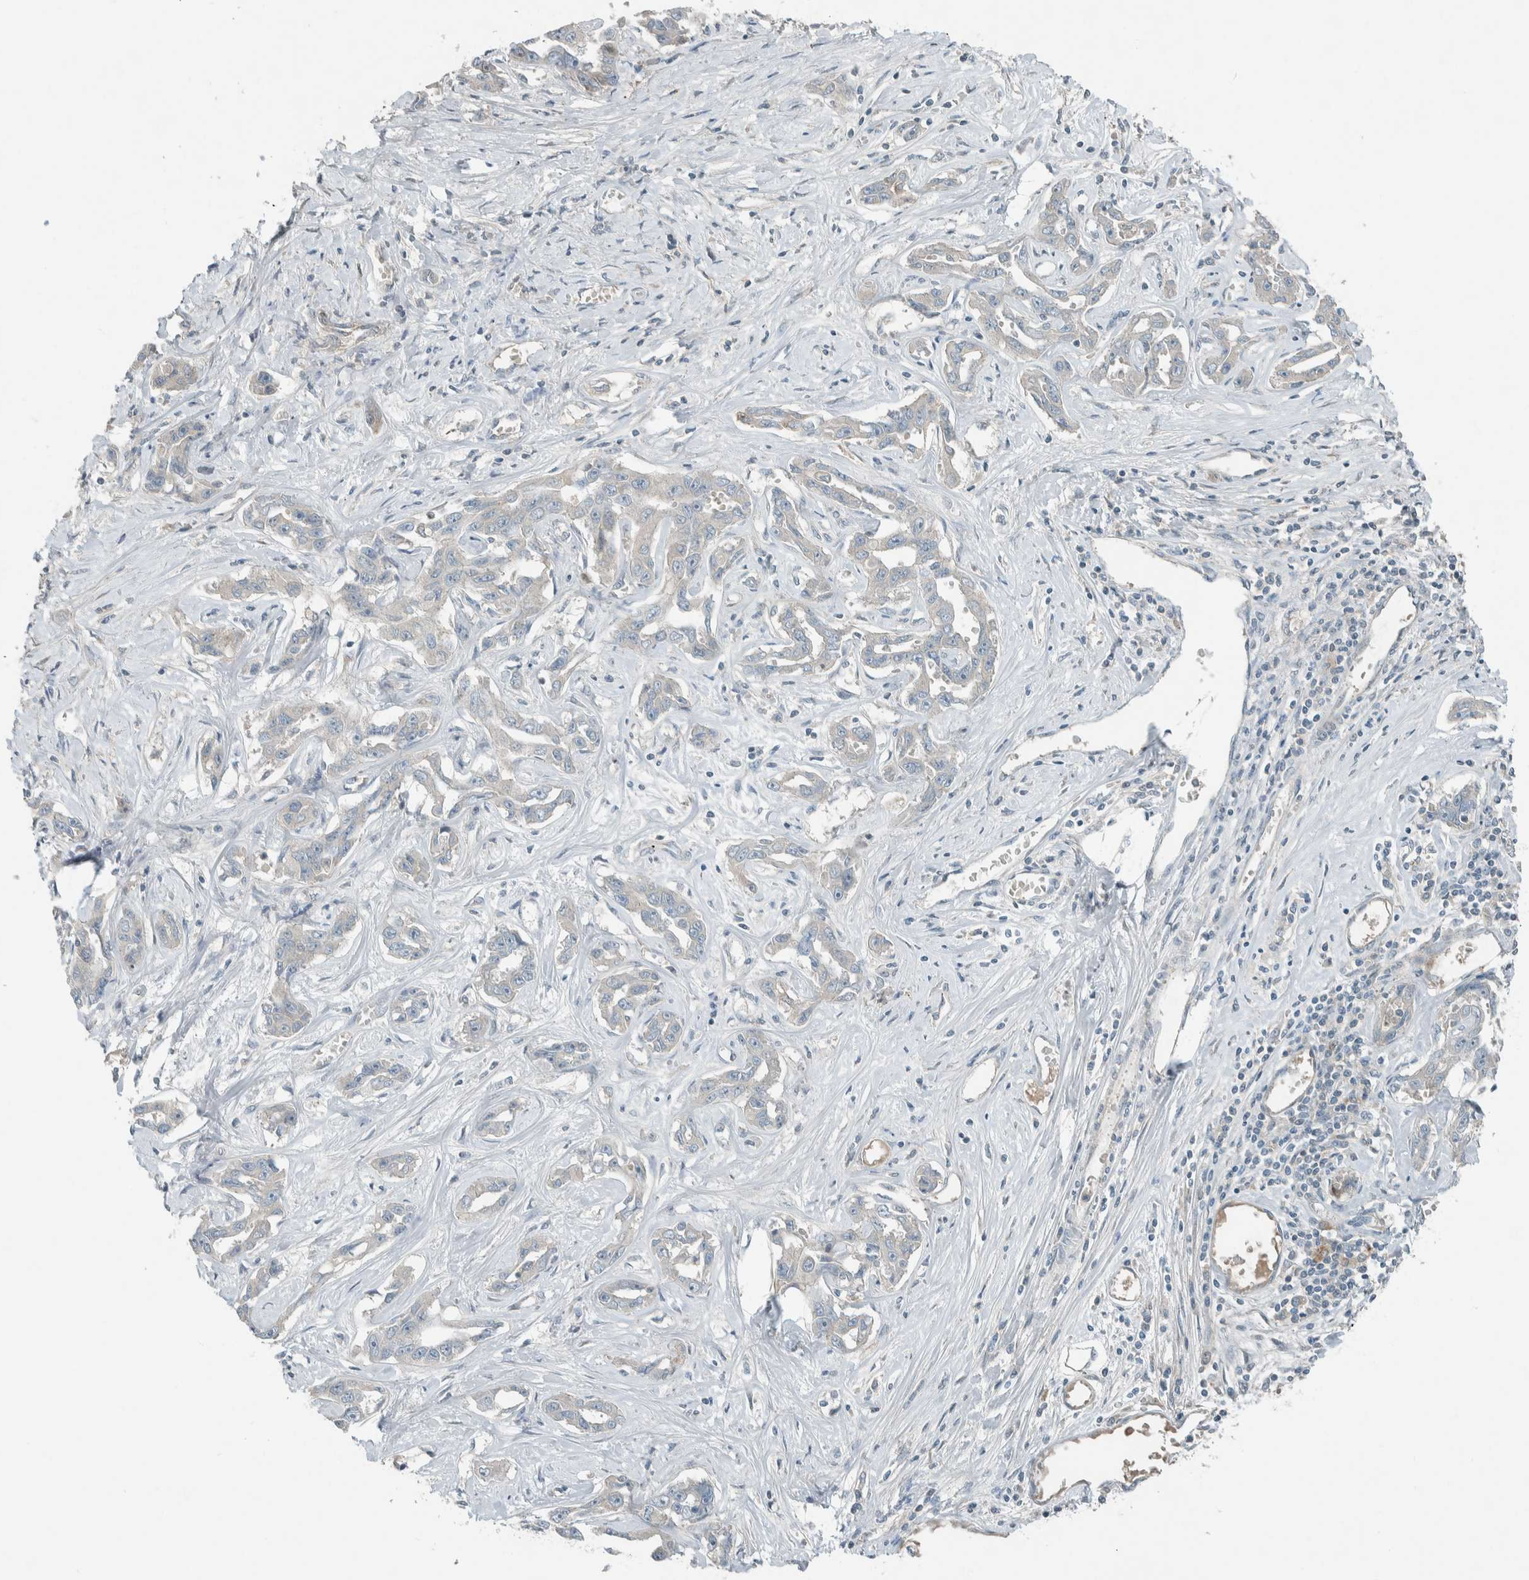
{"staining": {"intensity": "negative", "quantity": "none", "location": "none"}, "tissue": "liver cancer", "cell_type": "Tumor cells", "image_type": "cancer", "snomed": [{"axis": "morphology", "description": "Cholangiocarcinoma"}, {"axis": "topography", "description": "Liver"}], "caption": "Protein analysis of liver cancer exhibits no significant expression in tumor cells.", "gene": "CERCAM", "patient": {"sex": "male", "age": 59}}